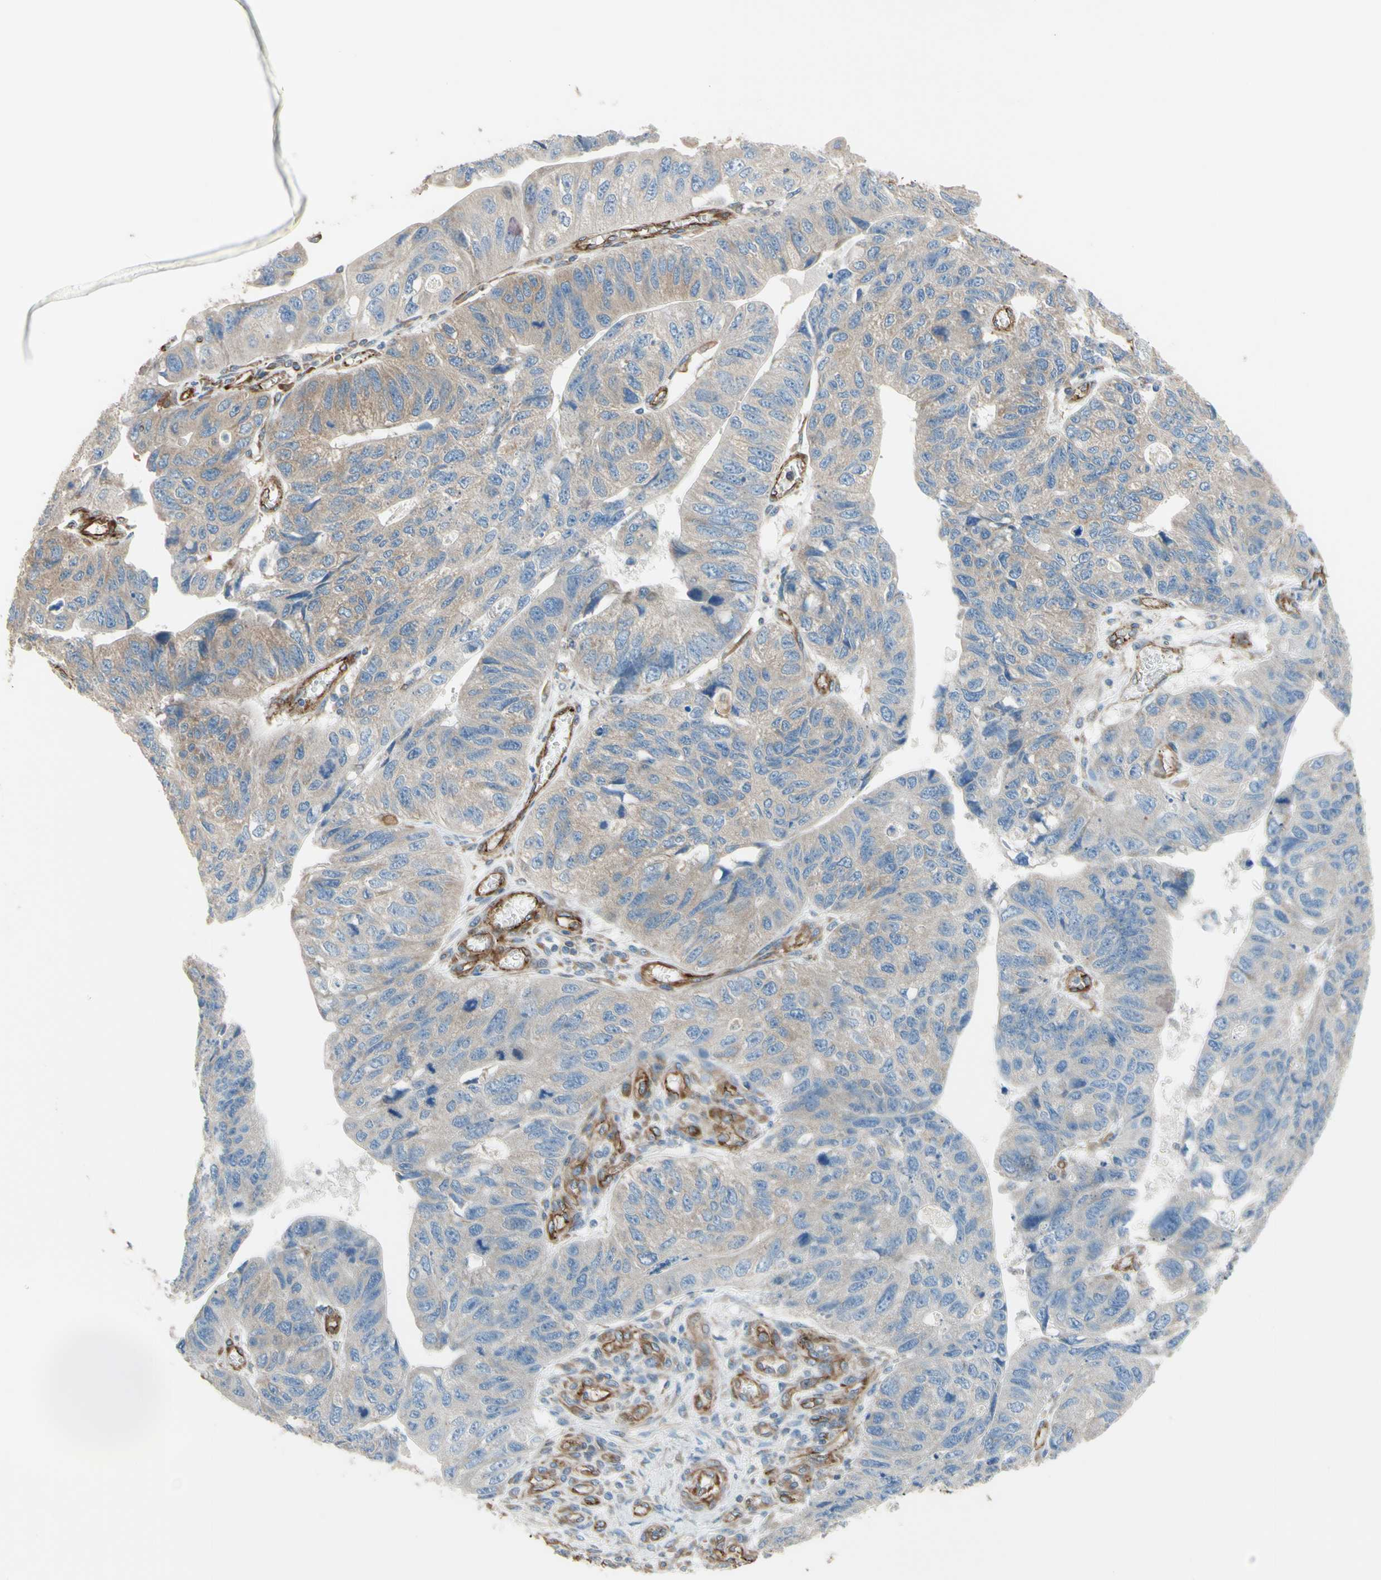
{"staining": {"intensity": "weak", "quantity": ">75%", "location": "cytoplasmic/membranous"}, "tissue": "stomach cancer", "cell_type": "Tumor cells", "image_type": "cancer", "snomed": [{"axis": "morphology", "description": "Adenocarcinoma, NOS"}, {"axis": "topography", "description": "Stomach"}], "caption": "There is low levels of weak cytoplasmic/membranous staining in tumor cells of stomach cancer (adenocarcinoma), as demonstrated by immunohistochemical staining (brown color).", "gene": "TRAF2", "patient": {"sex": "male", "age": 59}}